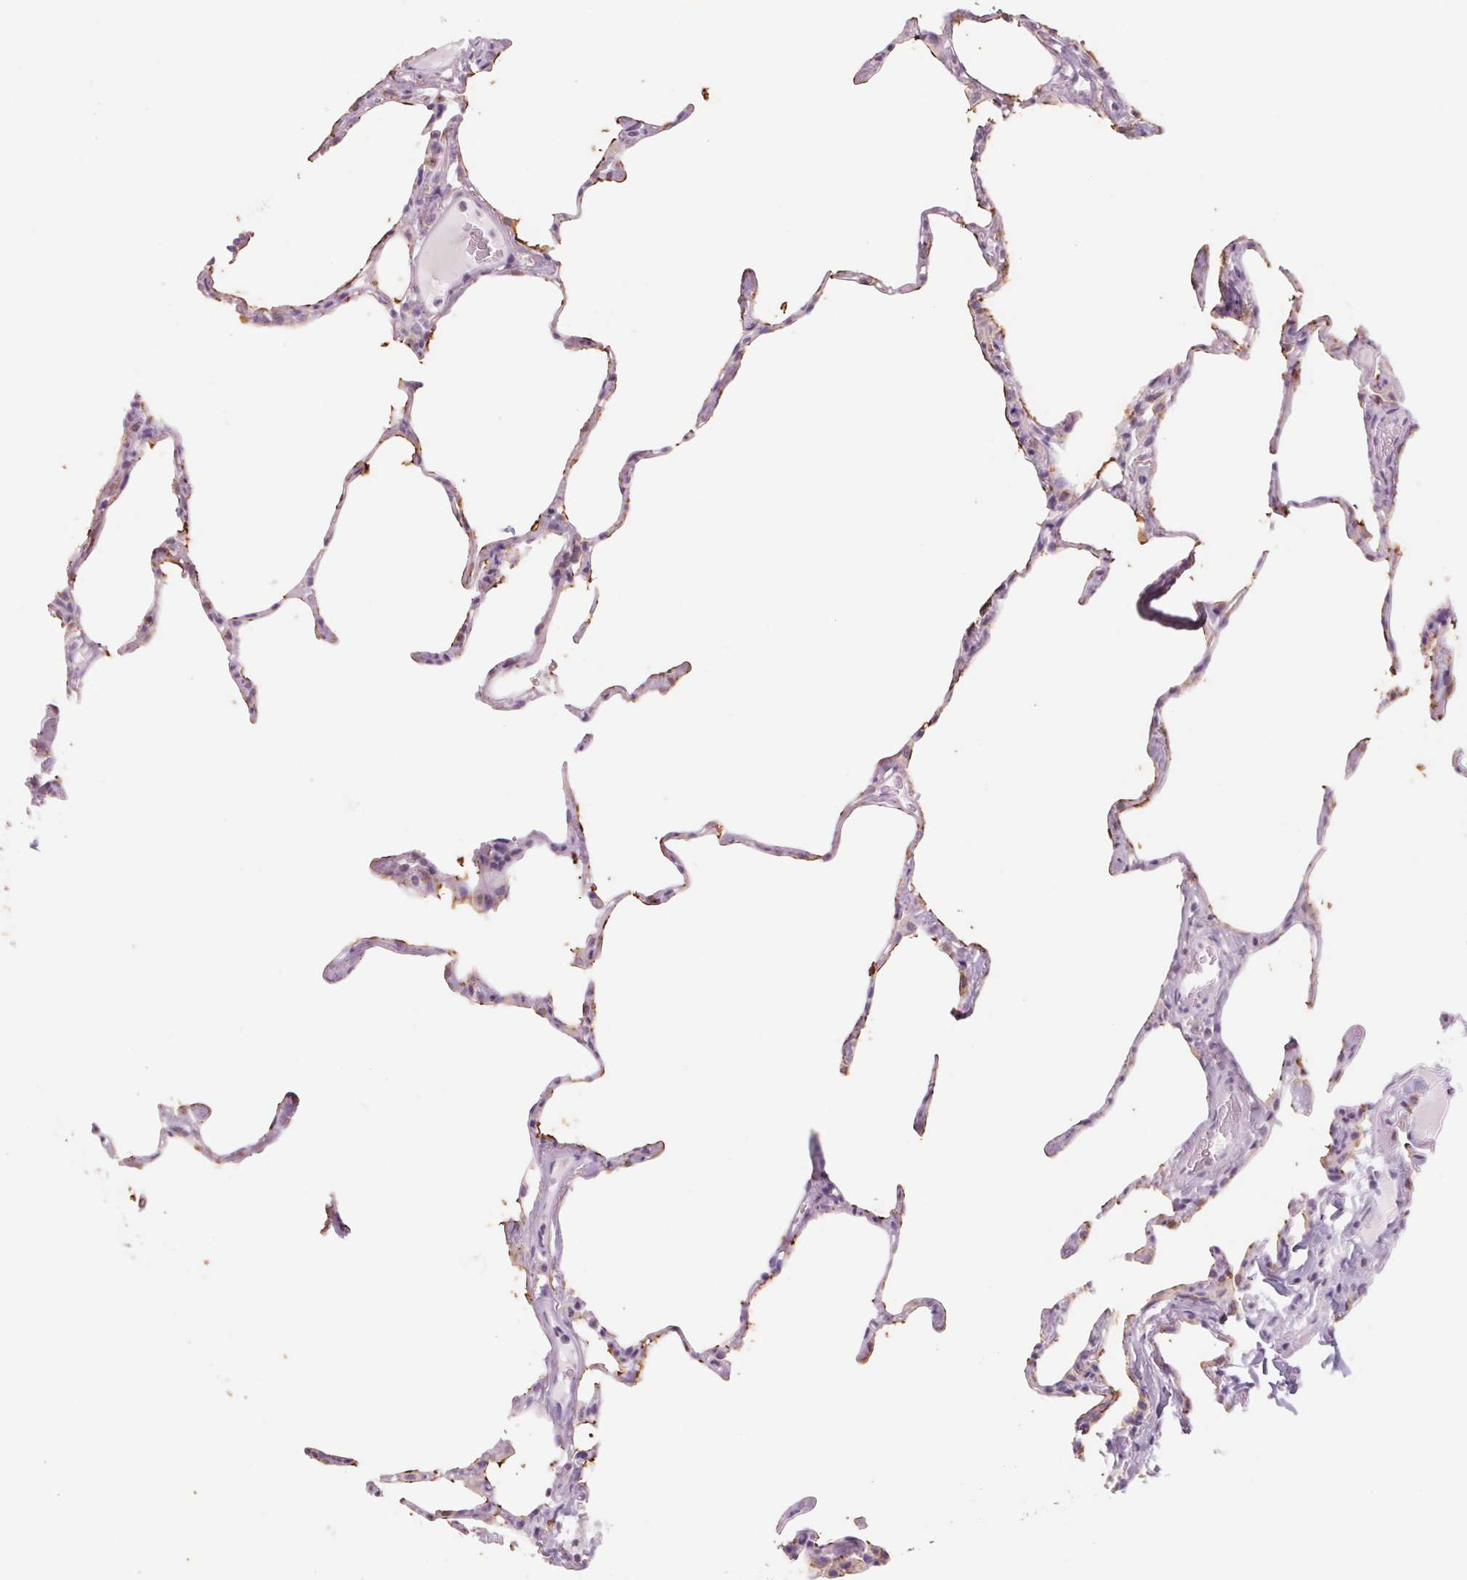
{"staining": {"intensity": "weak", "quantity": "<25%", "location": "cytoplasmic/membranous"}, "tissue": "lung", "cell_type": "Alveolar cells", "image_type": "normal", "snomed": [{"axis": "morphology", "description": "Normal tissue, NOS"}, {"axis": "topography", "description": "Lung"}], "caption": "Immunohistochemistry photomicrograph of benign lung: human lung stained with DAB (3,3'-diaminobenzidine) exhibits no significant protein expression in alveolar cells. (DAB (3,3'-diaminobenzidine) immunohistochemistry (IHC) with hematoxylin counter stain).", "gene": "POU1F1", "patient": {"sex": "male", "age": 65}}